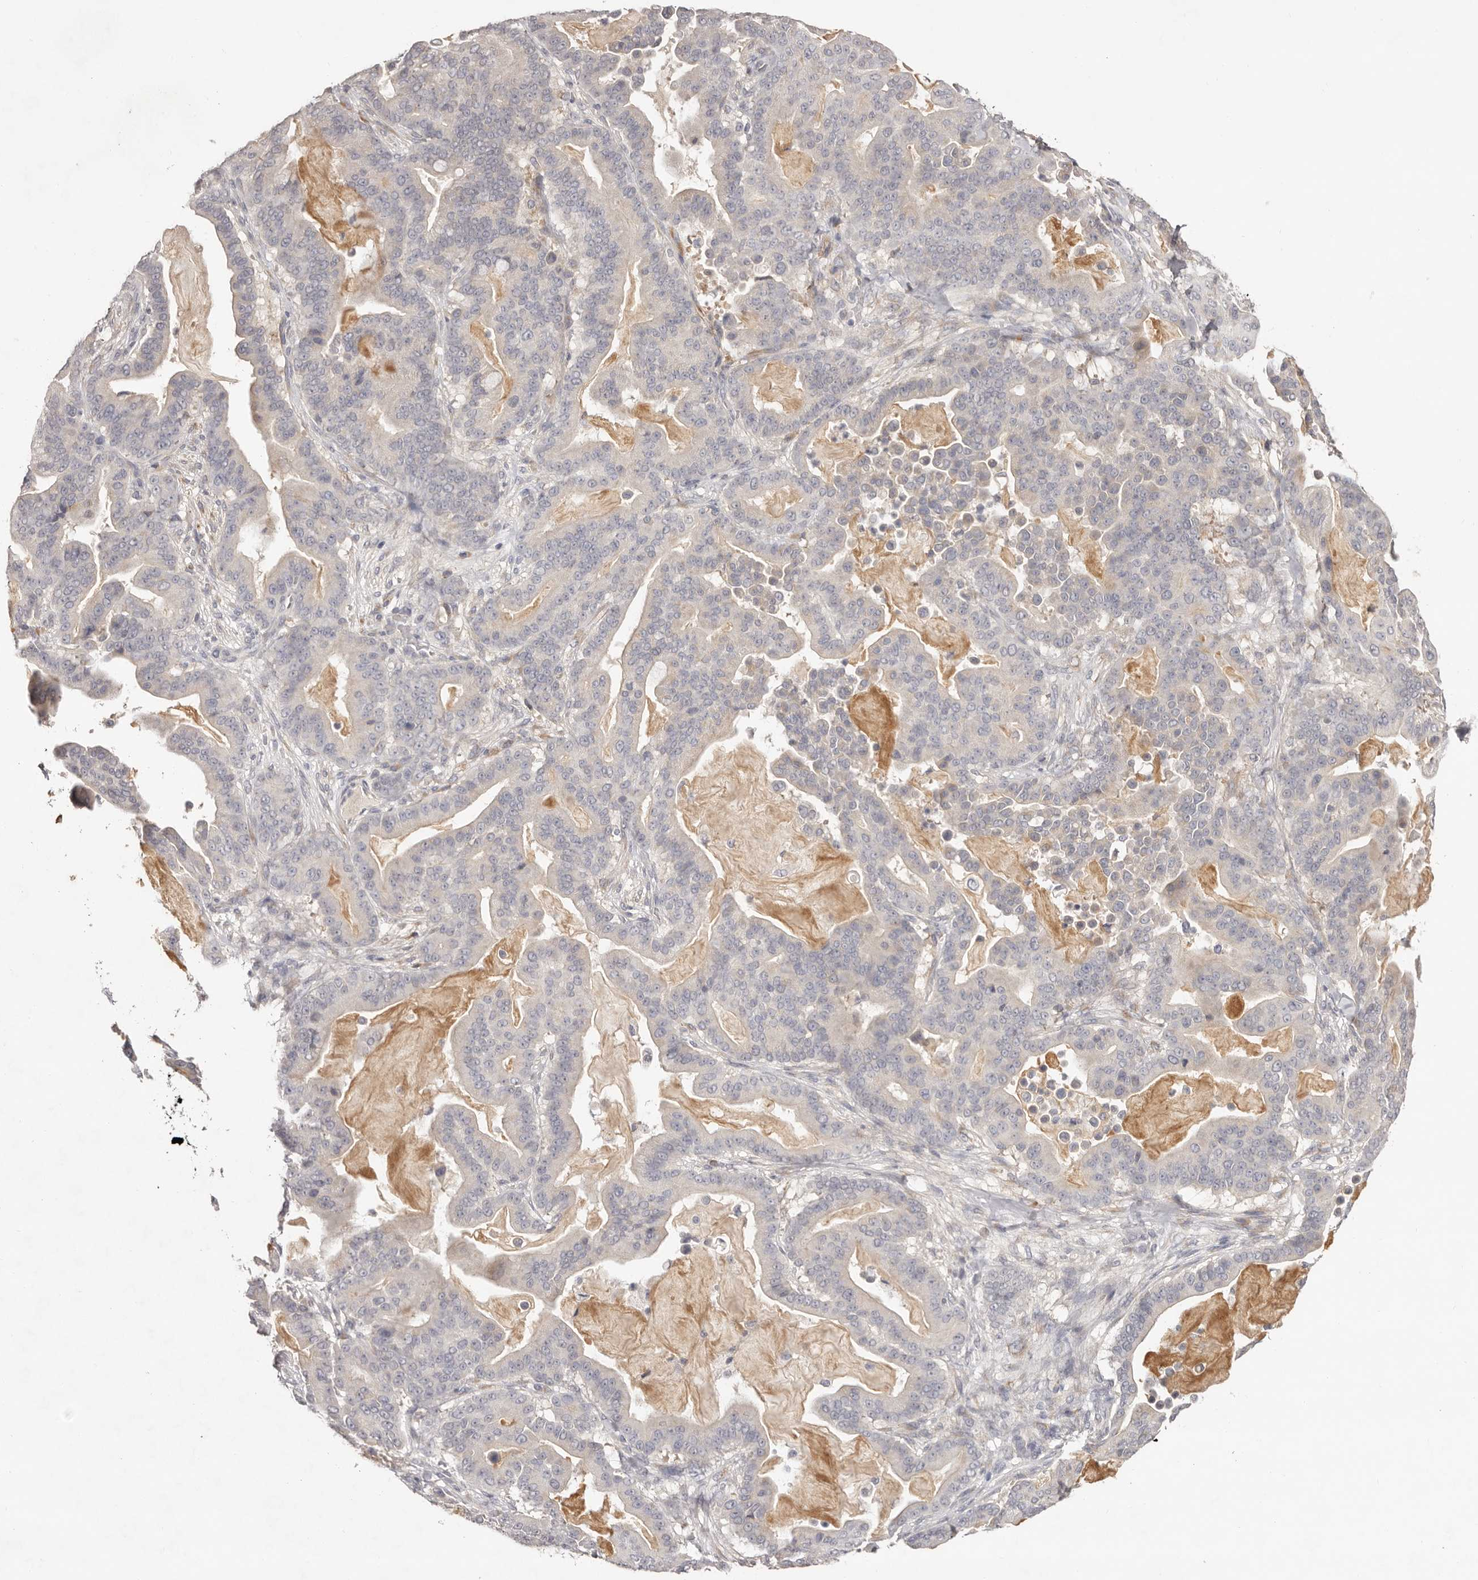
{"staining": {"intensity": "negative", "quantity": "none", "location": "none"}, "tissue": "pancreatic cancer", "cell_type": "Tumor cells", "image_type": "cancer", "snomed": [{"axis": "morphology", "description": "Adenocarcinoma, NOS"}, {"axis": "topography", "description": "Pancreas"}], "caption": "Tumor cells show no significant protein staining in pancreatic adenocarcinoma.", "gene": "SCUBE2", "patient": {"sex": "male", "age": 63}}